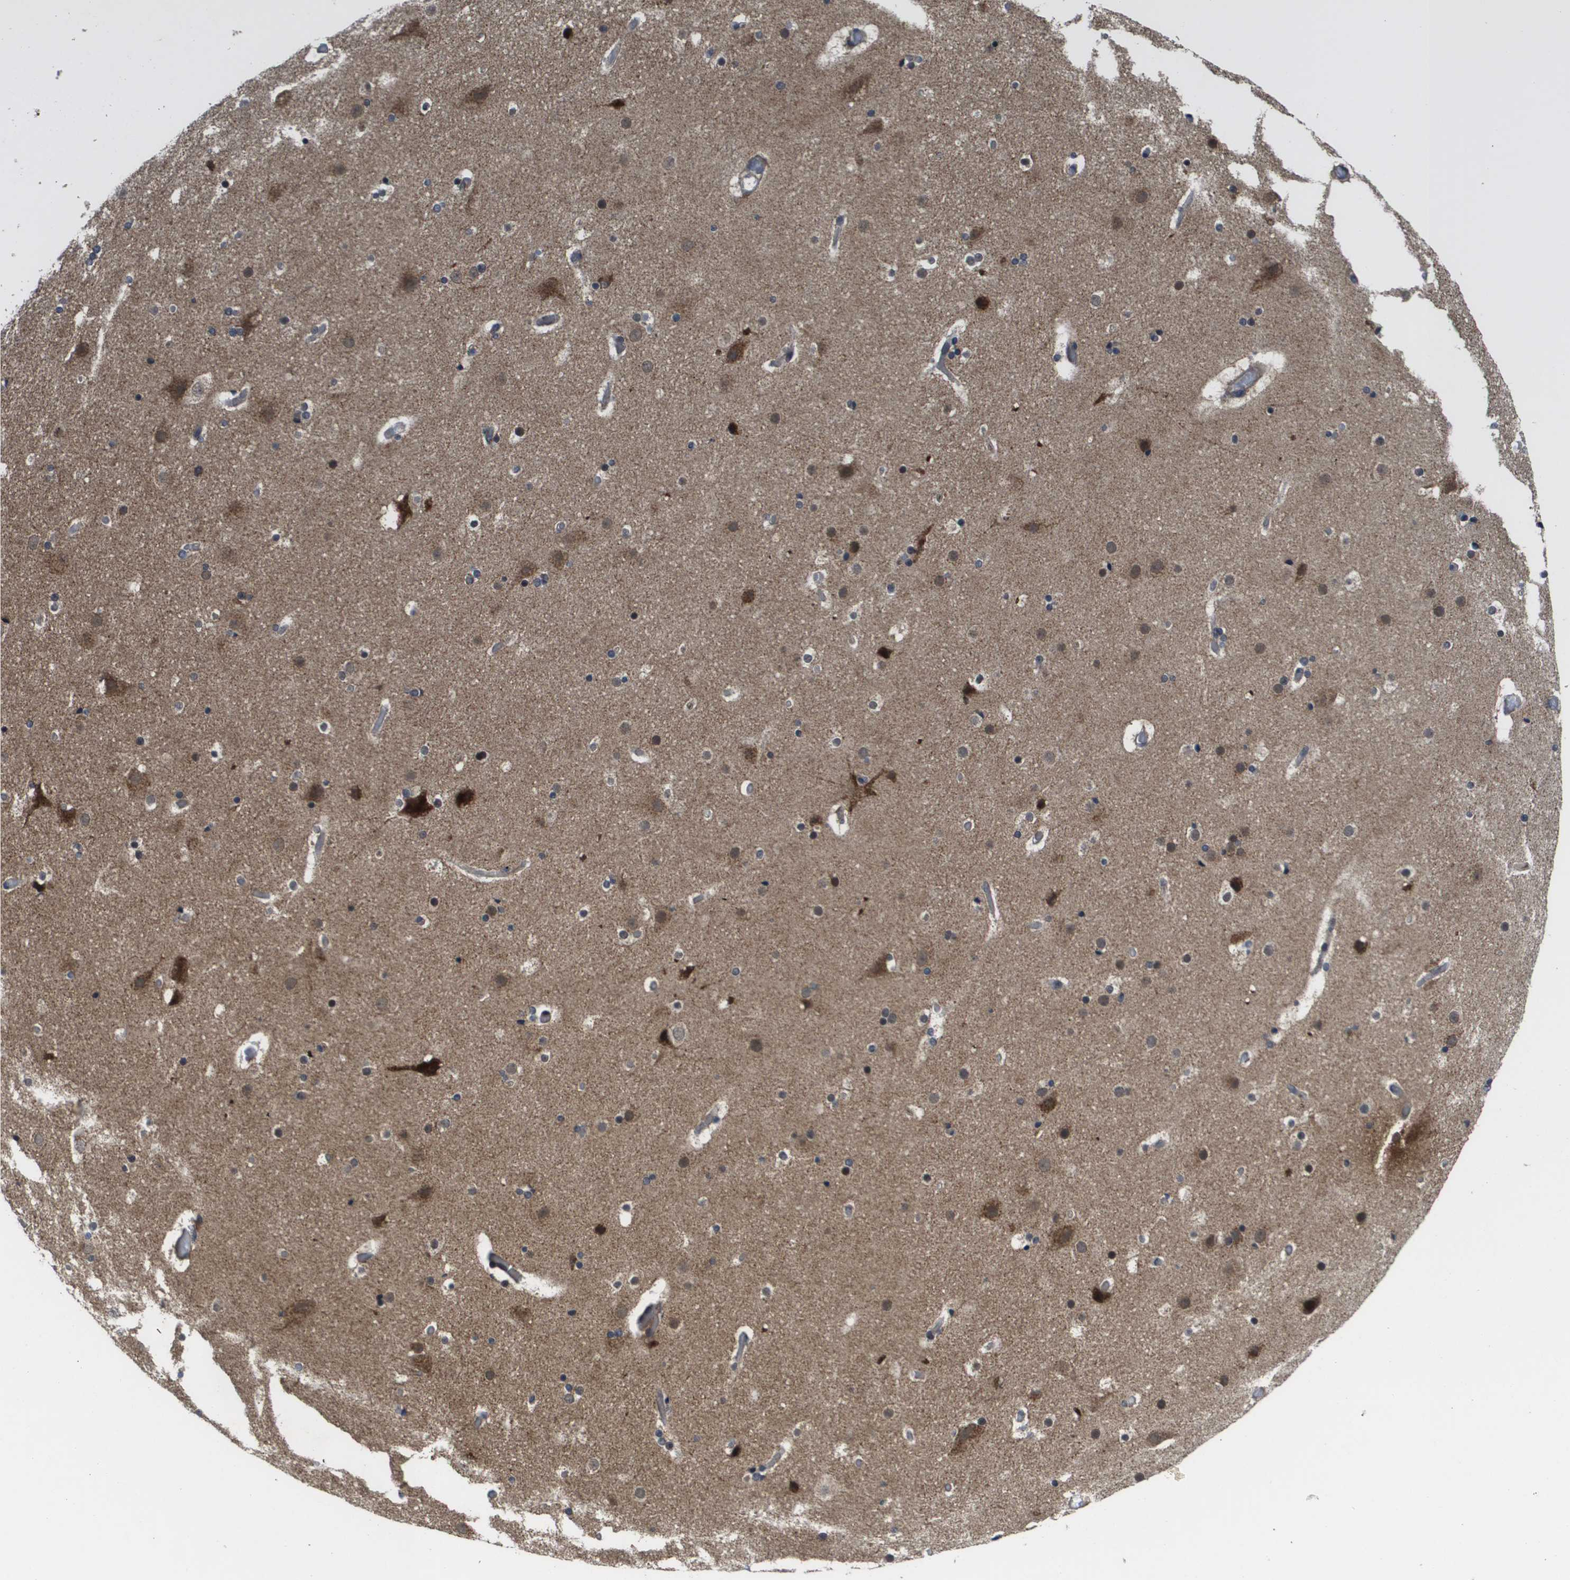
{"staining": {"intensity": "moderate", "quantity": ">75%", "location": "cytoplasmic/membranous"}, "tissue": "cerebral cortex", "cell_type": "Endothelial cells", "image_type": "normal", "snomed": [{"axis": "morphology", "description": "Normal tissue, NOS"}, {"axis": "topography", "description": "Cerebral cortex"}], "caption": "High-power microscopy captured an immunohistochemistry micrograph of normal cerebral cortex, revealing moderate cytoplasmic/membranous expression in approximately >75% of endothelial cells. (DAB (3,3'-diaminobenzidine) IHC, brown staining for protein, blue staining for nuclei).", "gene": "RBM38", "patient": {"sex": "male", "age": 57}}